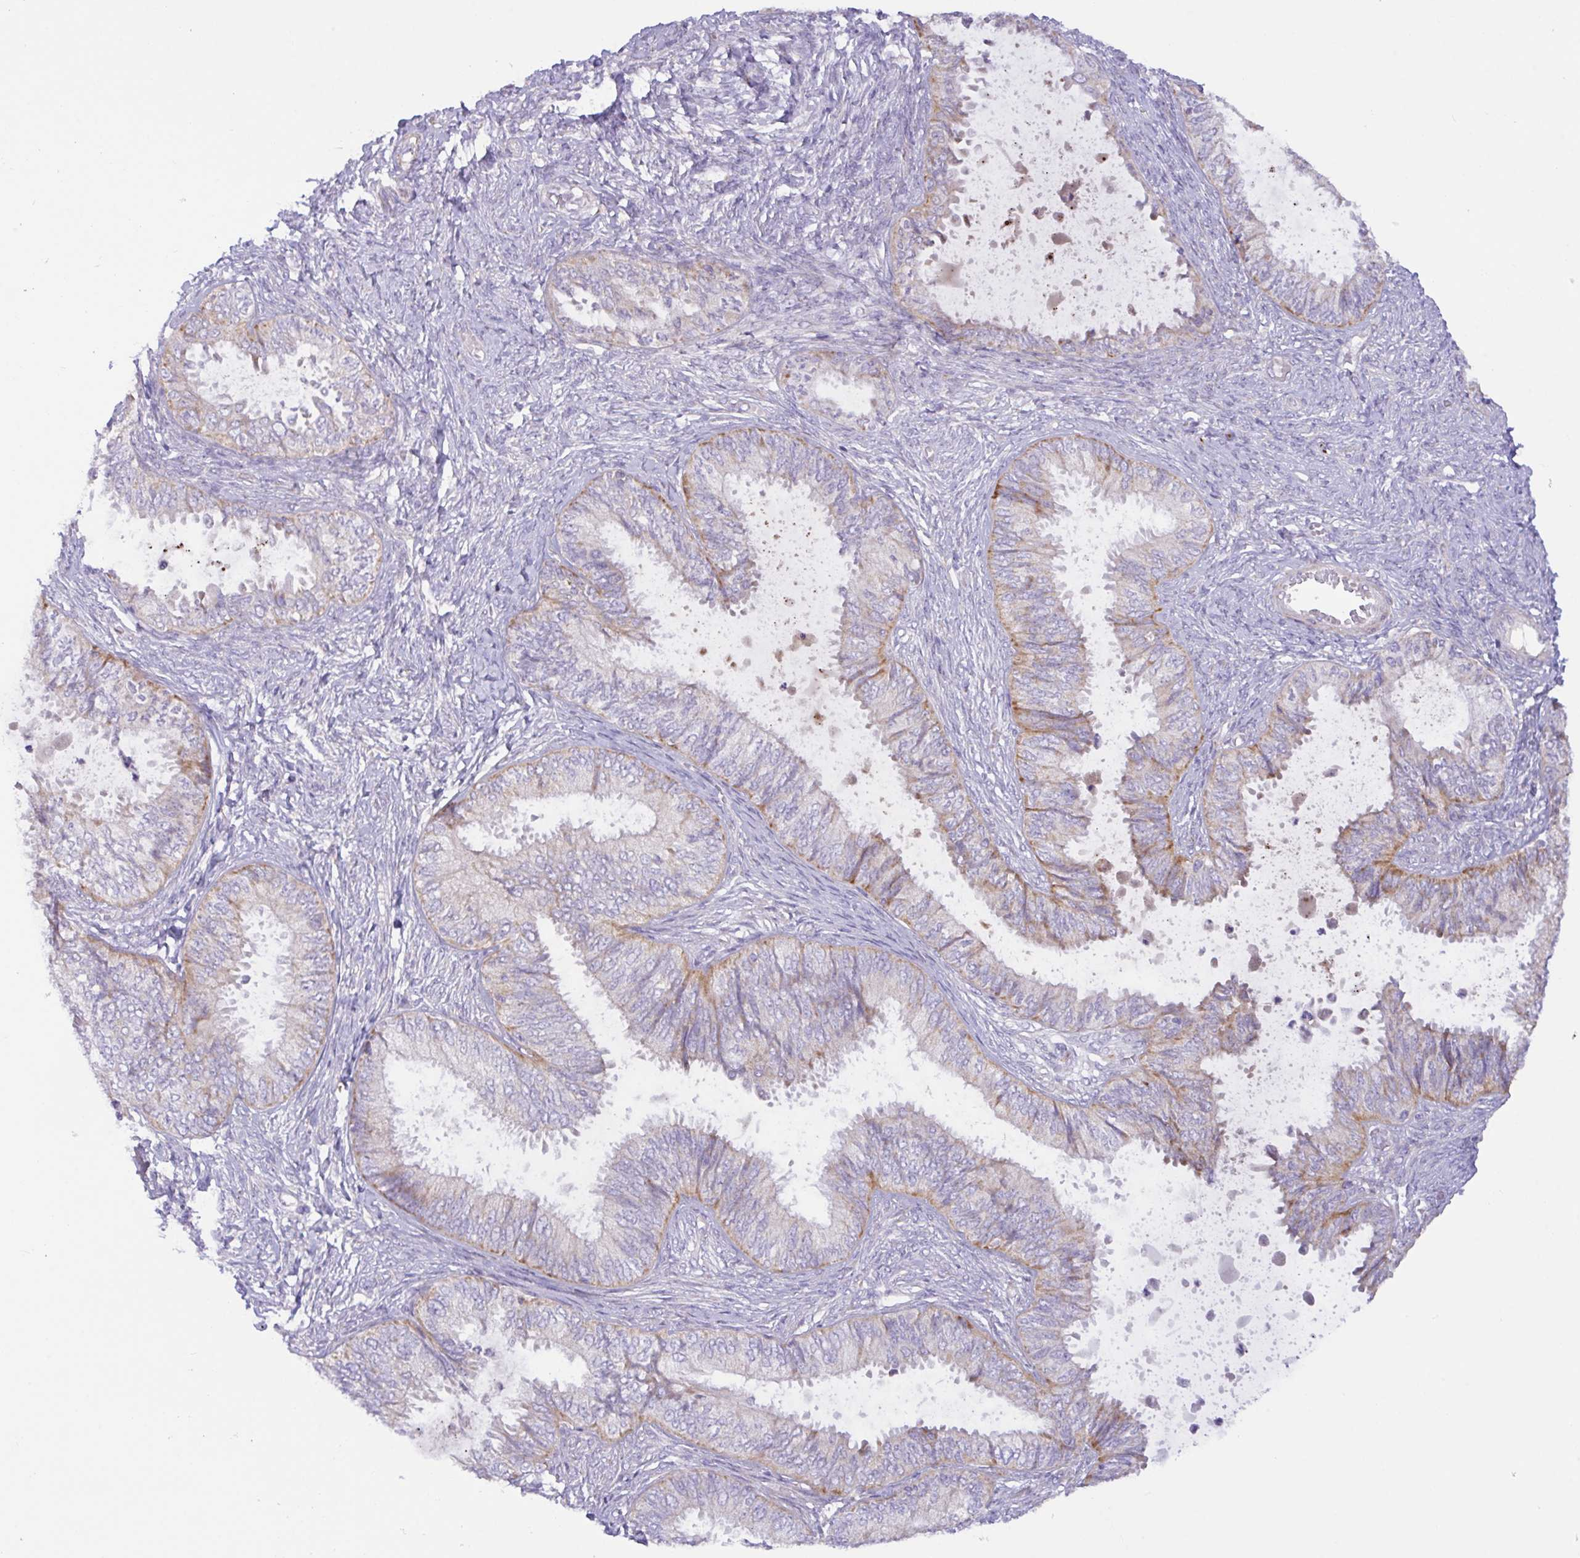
{"staining": {"intensity": "moderate", "quantity": "<25%", "location": "cytoplasmic/membranous"}, "tissue": "ovarian cancer", "cell_type": "Tumor cells", "image_type": "cancer", "snomed": [{"axis": "morphology", "description": "Carcinoma, endometroid"}, {"axis": "topography", "description": "Ovary"}], "caption": "This micrograph displays immunohistochemistry (IHC) staining of human endometroid carcinoma (ovarian), with low moderate cytoplasmic/membranous staining in about <25% of tumor cells.", "gene": "CHDH", "patient": {"sex": "female", "age": 70}}